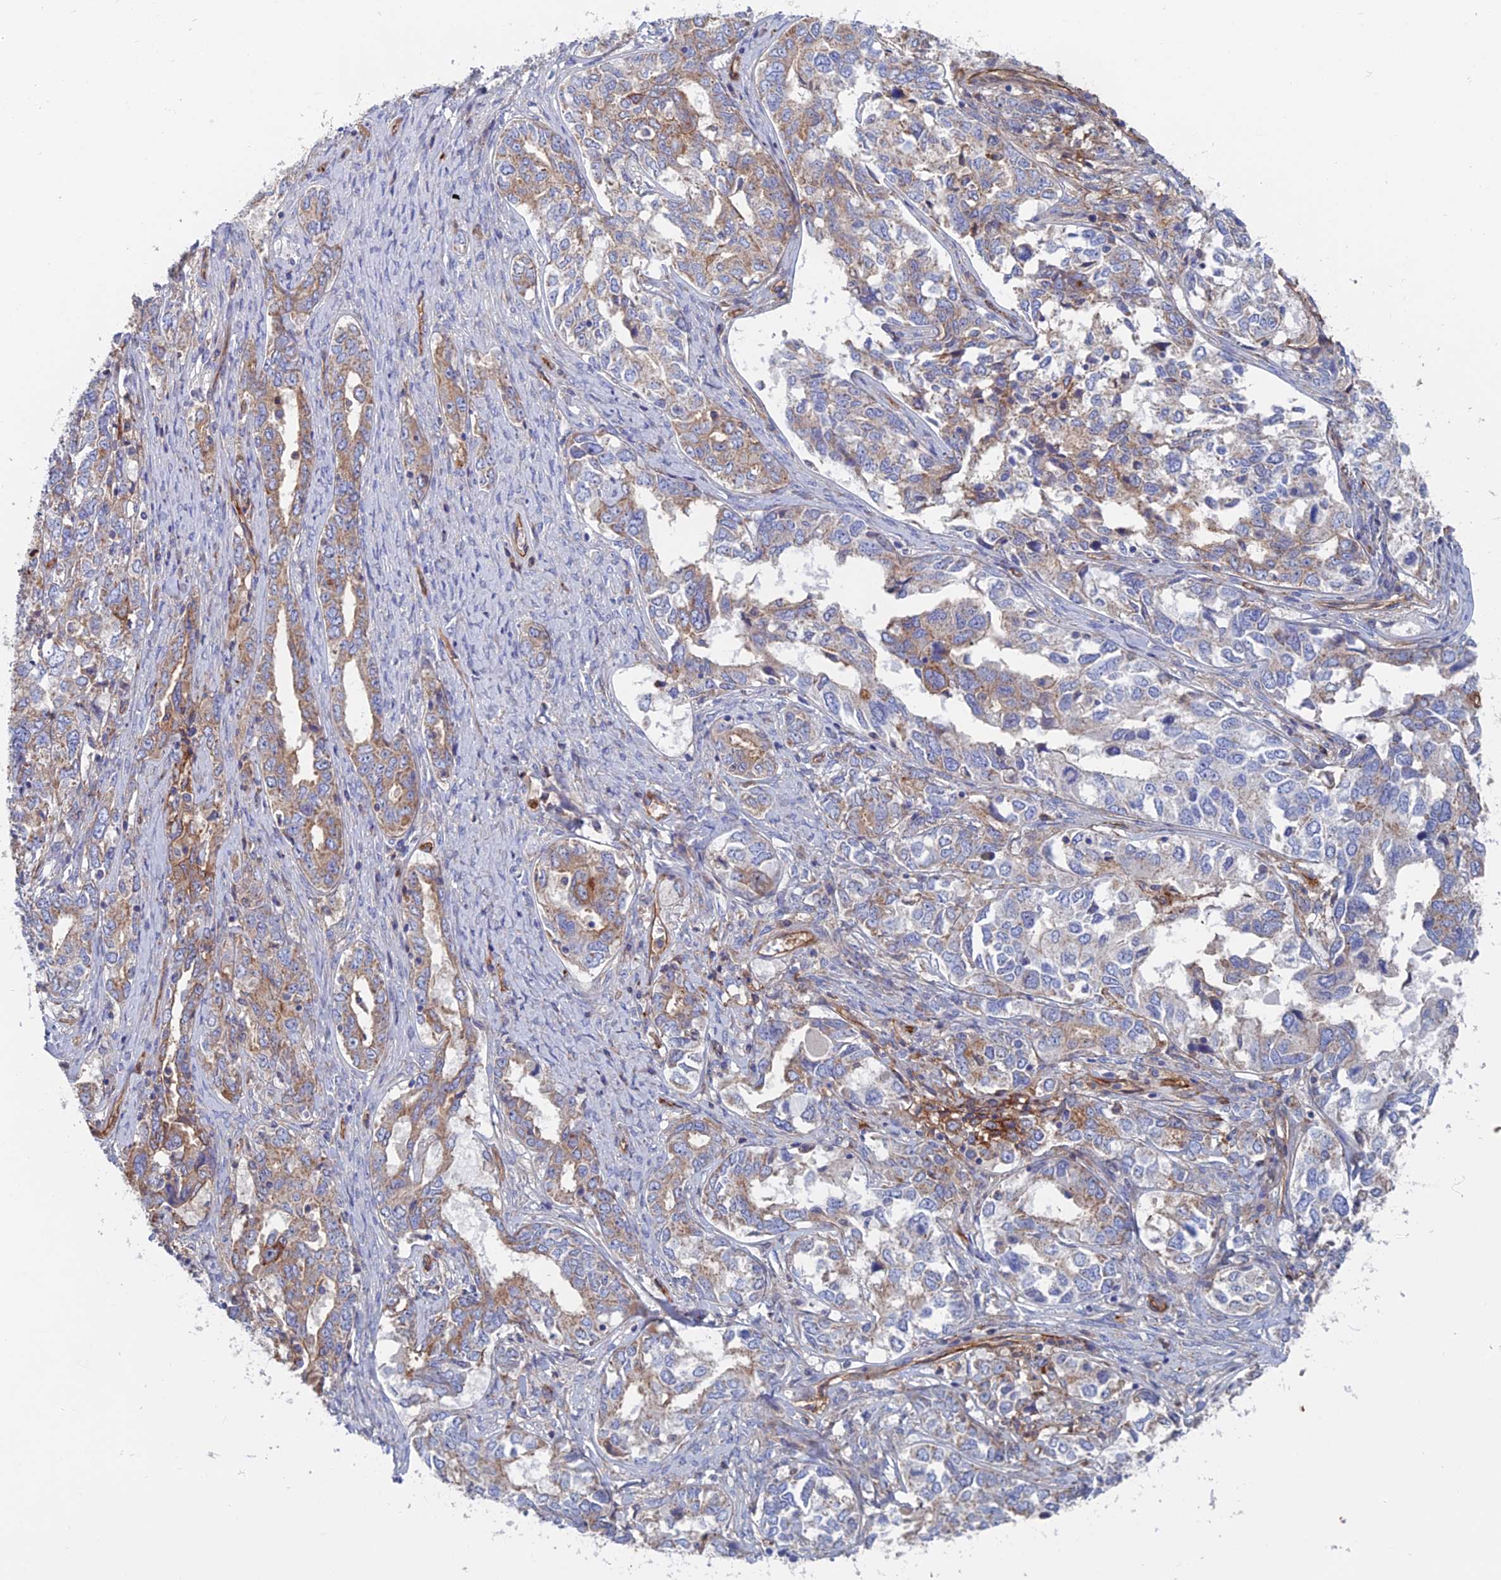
{"staining": {"intensity": "weak", "quantity": ">75%", "location": "cytoplasmic/membranous"}, "tissue": "ovarian cancer", "cell_type": "Tumor cells", "image_type": "cancer", "snomed": [{"axis": "morphology", "description": "Carcinoma, endometroid"}, {"axis": "topography", "description": "Ovary"}], "caption": "The immunohistochemical stain labels weak cytoplasmic/membranous staining in tumor cells of ovarian cancer tissue. (DAB IHC, brown staining for protein, blue staining for nuclei).", "gene": "SNX11", "patient": {"sex": "female", "age": 62}}